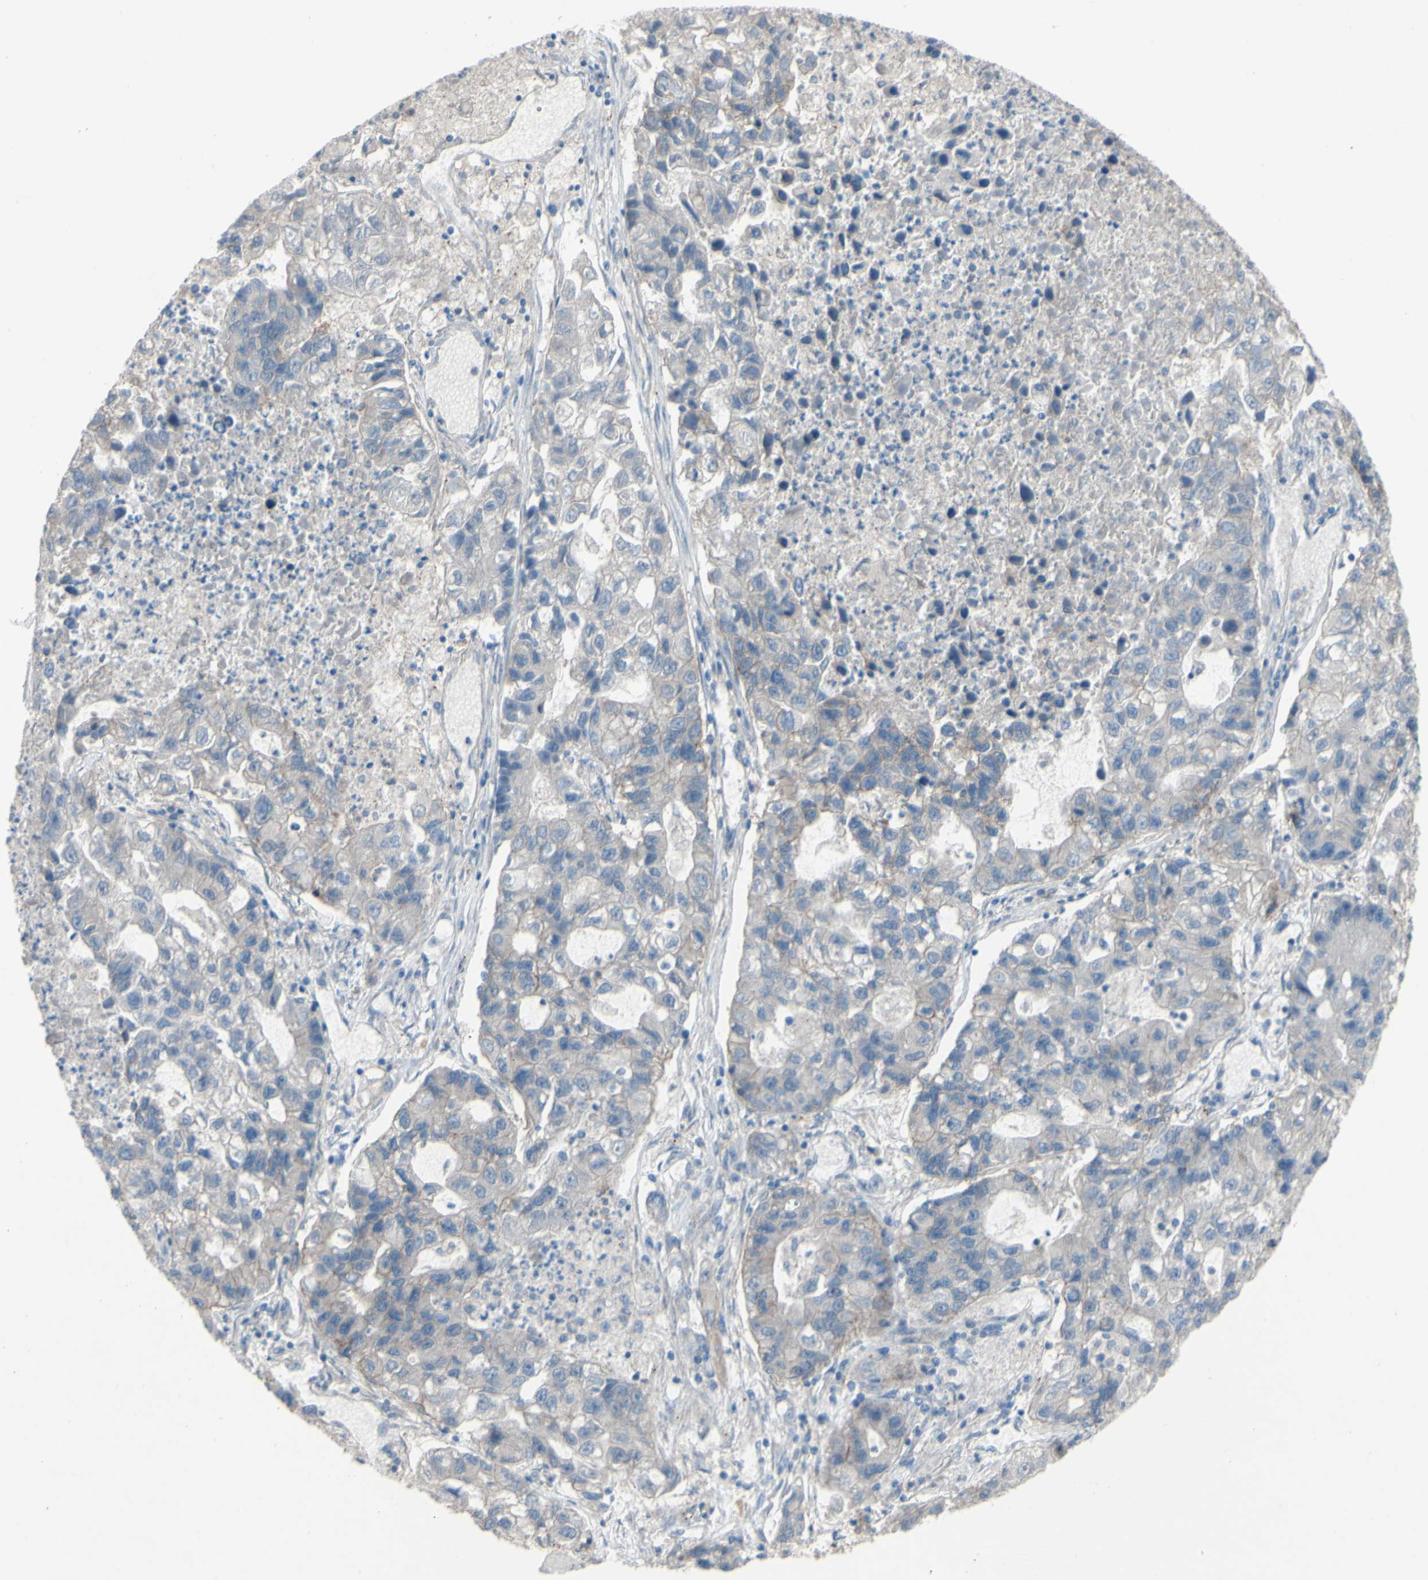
{"staining": {"intensity": "negative", "quantity": "none", "location": "none"}, "tissue": "lung cancer", "cell_type": "Tumor cells", "image_type": "cancer", "snomed": [{"axis": "morphology", "description": "Adenocarcinoma, NOS"}, {"axis": "topography", "description": "Lung"}], "caption": "IHC of human lung cancer exhibits no expression in tumor cells.", "gene": "CDCP1", "patient": {"sex": "female", "age": 51}}